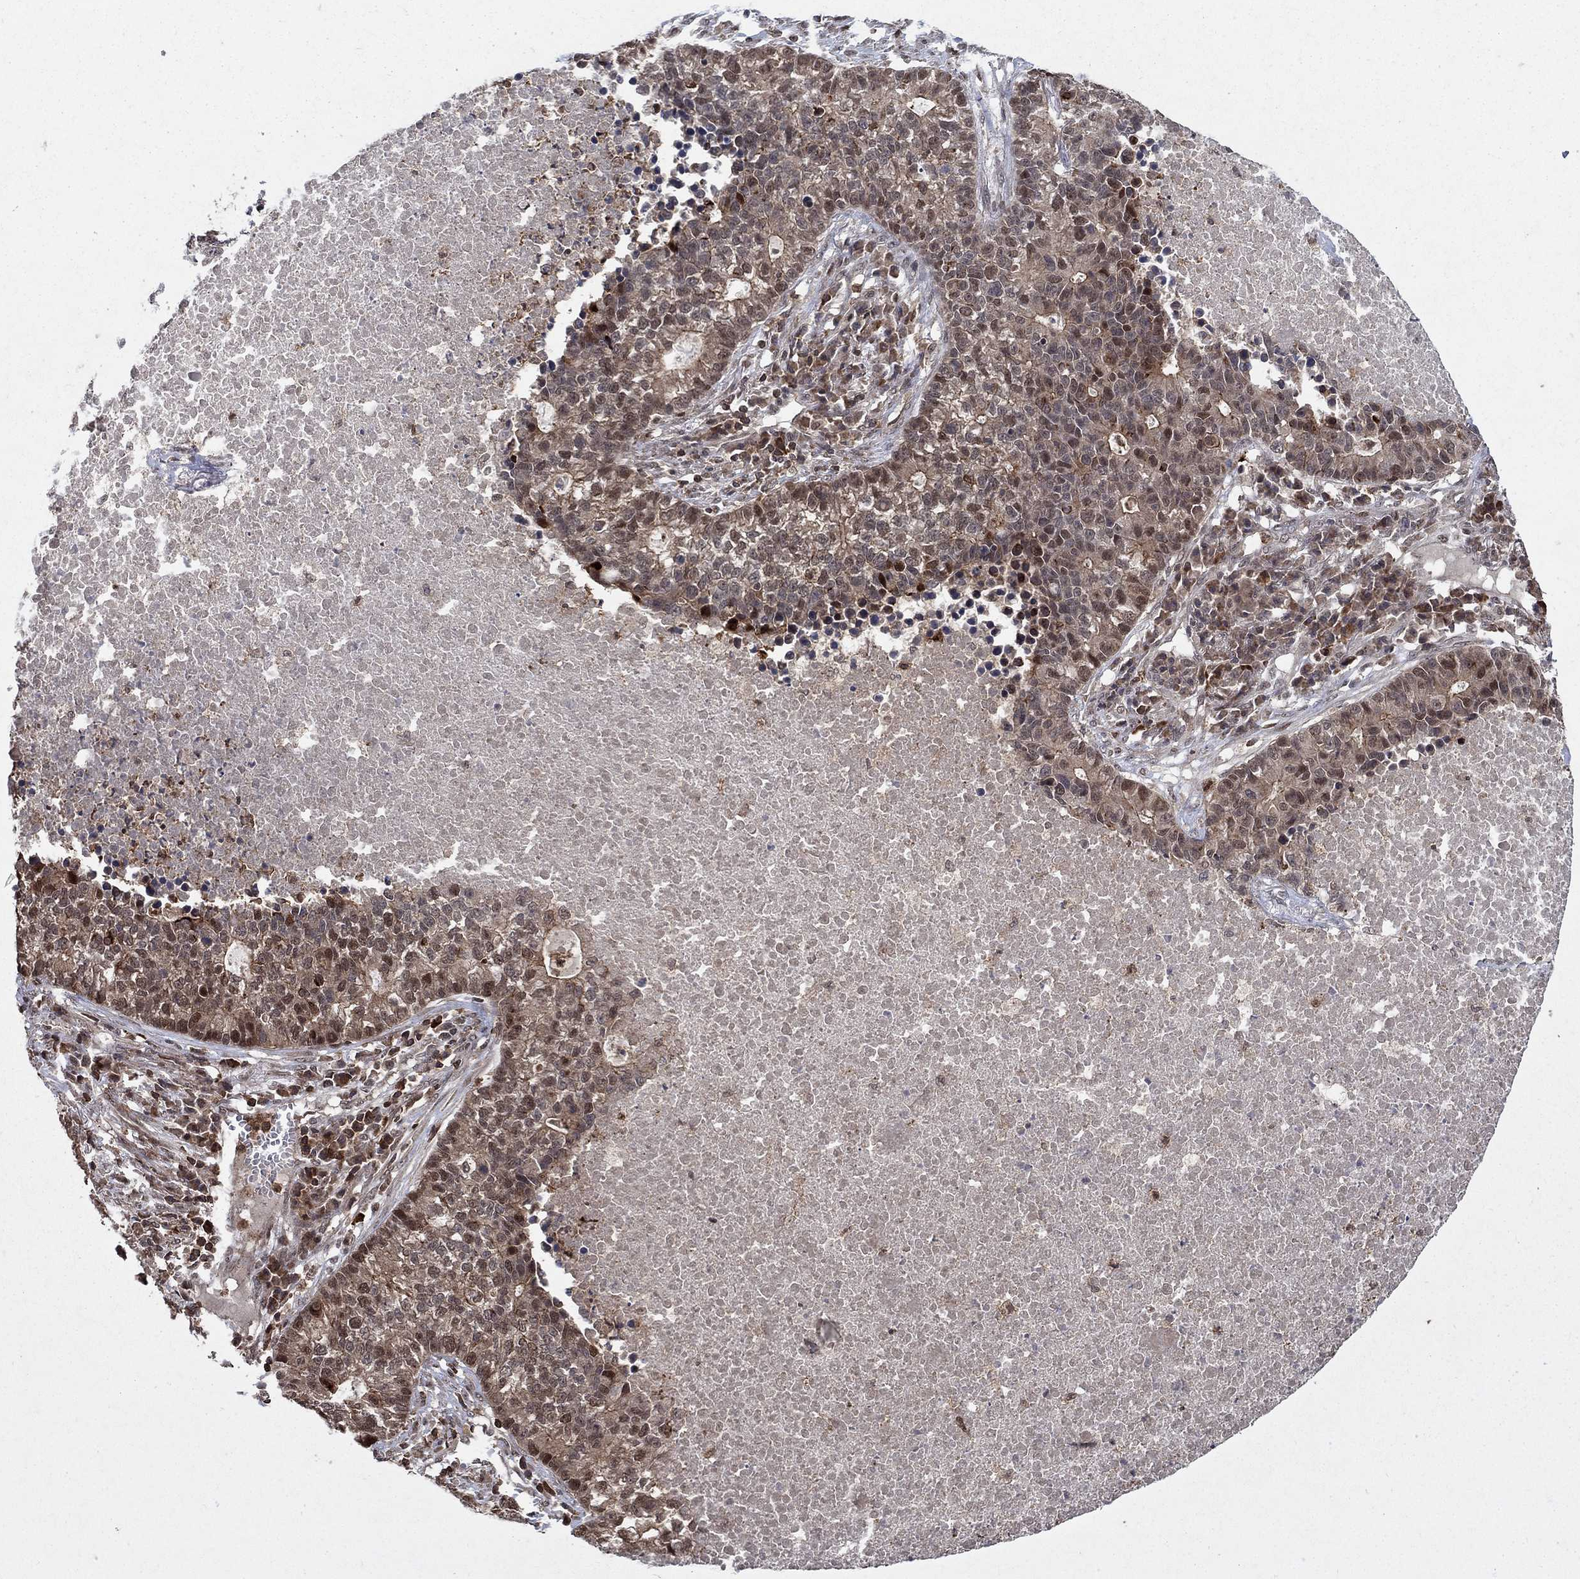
{"staining": {"intensity": "moderate", "quantity": "25%-75%", "location": "cytoplasmic/membranous,nuclear"}, "tissue": "lung cancer", "cell_type": "Tumor cells", "image_type": "cancer", "snomed": [{"axis": "morphology", "description": "Adenocarcinoma, NOS"}, {"axis": "topography", "description": "Lung"}], "caption": "A brown stain shows moderate cytoplasmic/membranous and nuclear expression of a protein in lung cancer tumor cells. (Brightfield microscopy of DAB IHC at high magnification).", "gene": "CCDC66", "patient": {"sex": "male", "age": 57}}